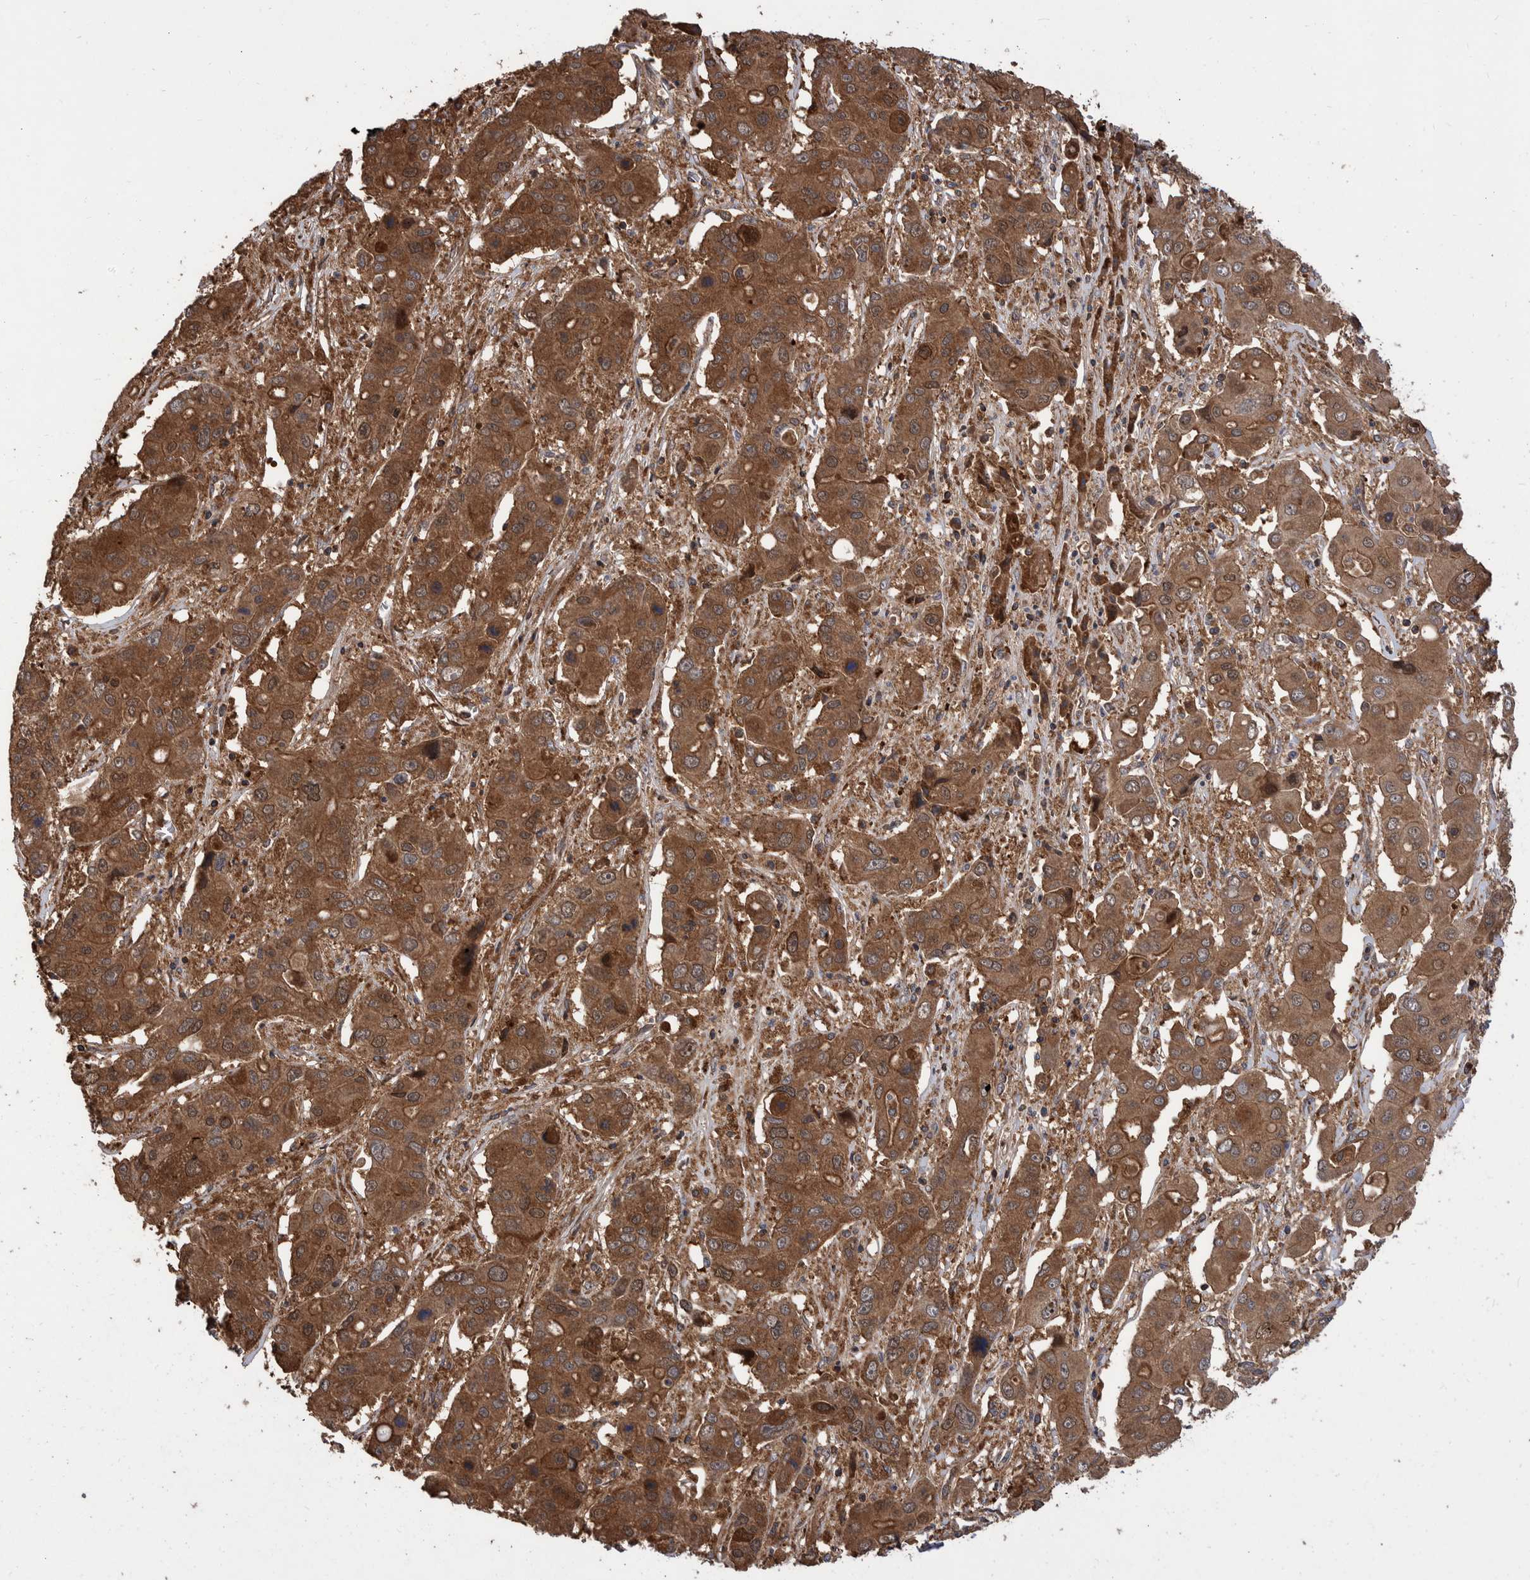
{"staining": {"intensity": "moderate", "quantity": ">75%", "location": "cytoplasmic/membranous"}, "tissue": "liver cancer", "cell_type": "Tumor cells", "image_type": "cancer", "snomed": [{"axis": "morphology", "description": "Cholangiocarcinoma"}, {"axis": "topography", "description": "Liver"}], "caption": "Moderate cytoplasmic/membranous expression for a protein is appreciated in about >75% of tumor cells of liver cancer (cholangiocarcinoma) using IHC.", "gene": "VBP1", "patient": {"sex": "male", "age": 67}}